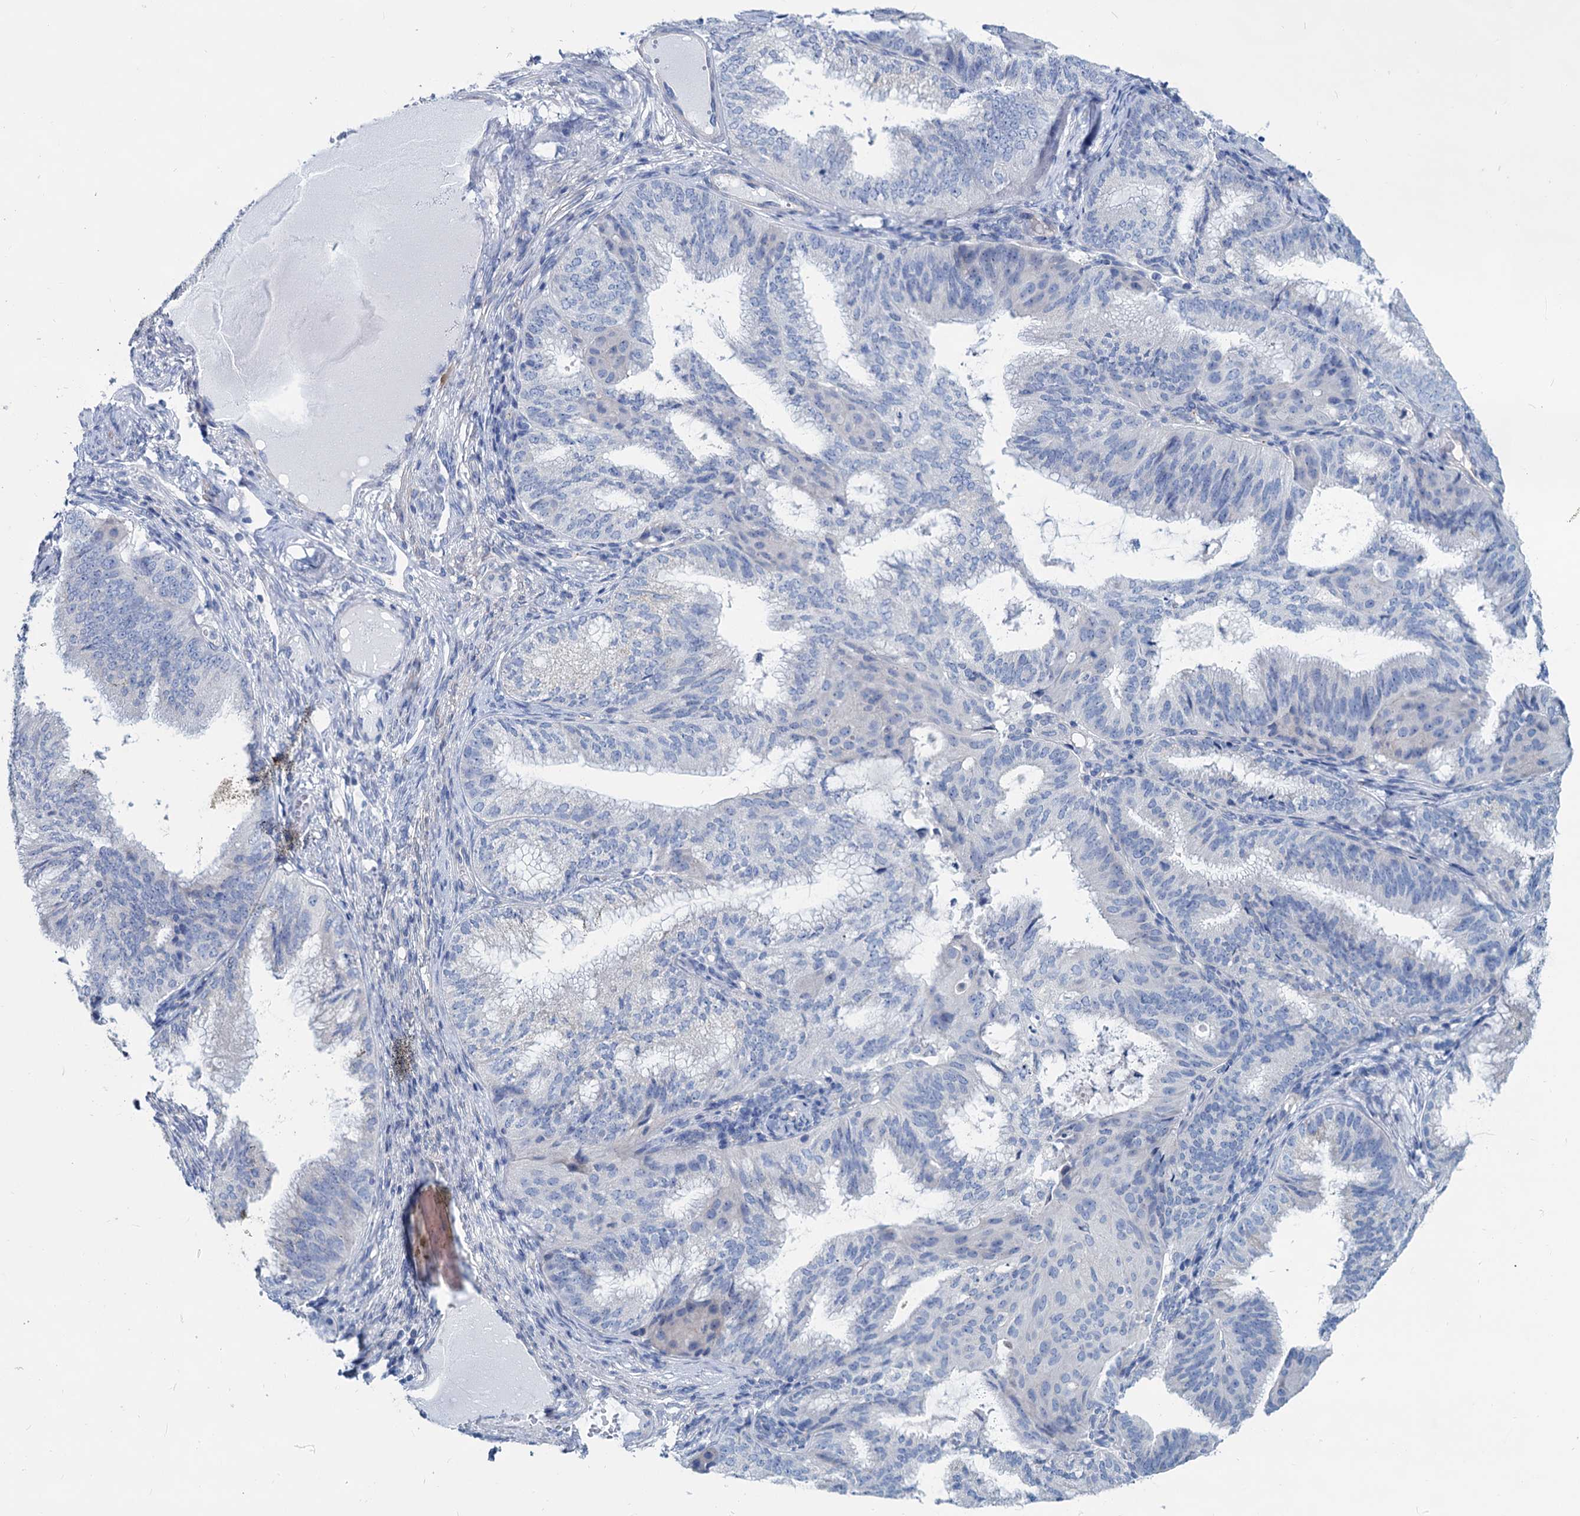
{"staining": {"intensity": "negative", "quantity": "none", "location": "none"}, "tissue": "endometrial cancer", "cell_type": "Tumor cells", "image_type": "cancer", "snomed": [{"axis": "morphology", "description": "Adenocarcinoma, NOS"}, {"axis": "topography", "description": "Endometrium"}], "caption": "Histopathology image shows no significant protein positivity in tumor cells of endometrial cancer. (Immunohistochemistry, brightfield microscopy, high magnification).", "gene": "SLC1A3", "patient": {"sex": "female", "age": 49}}